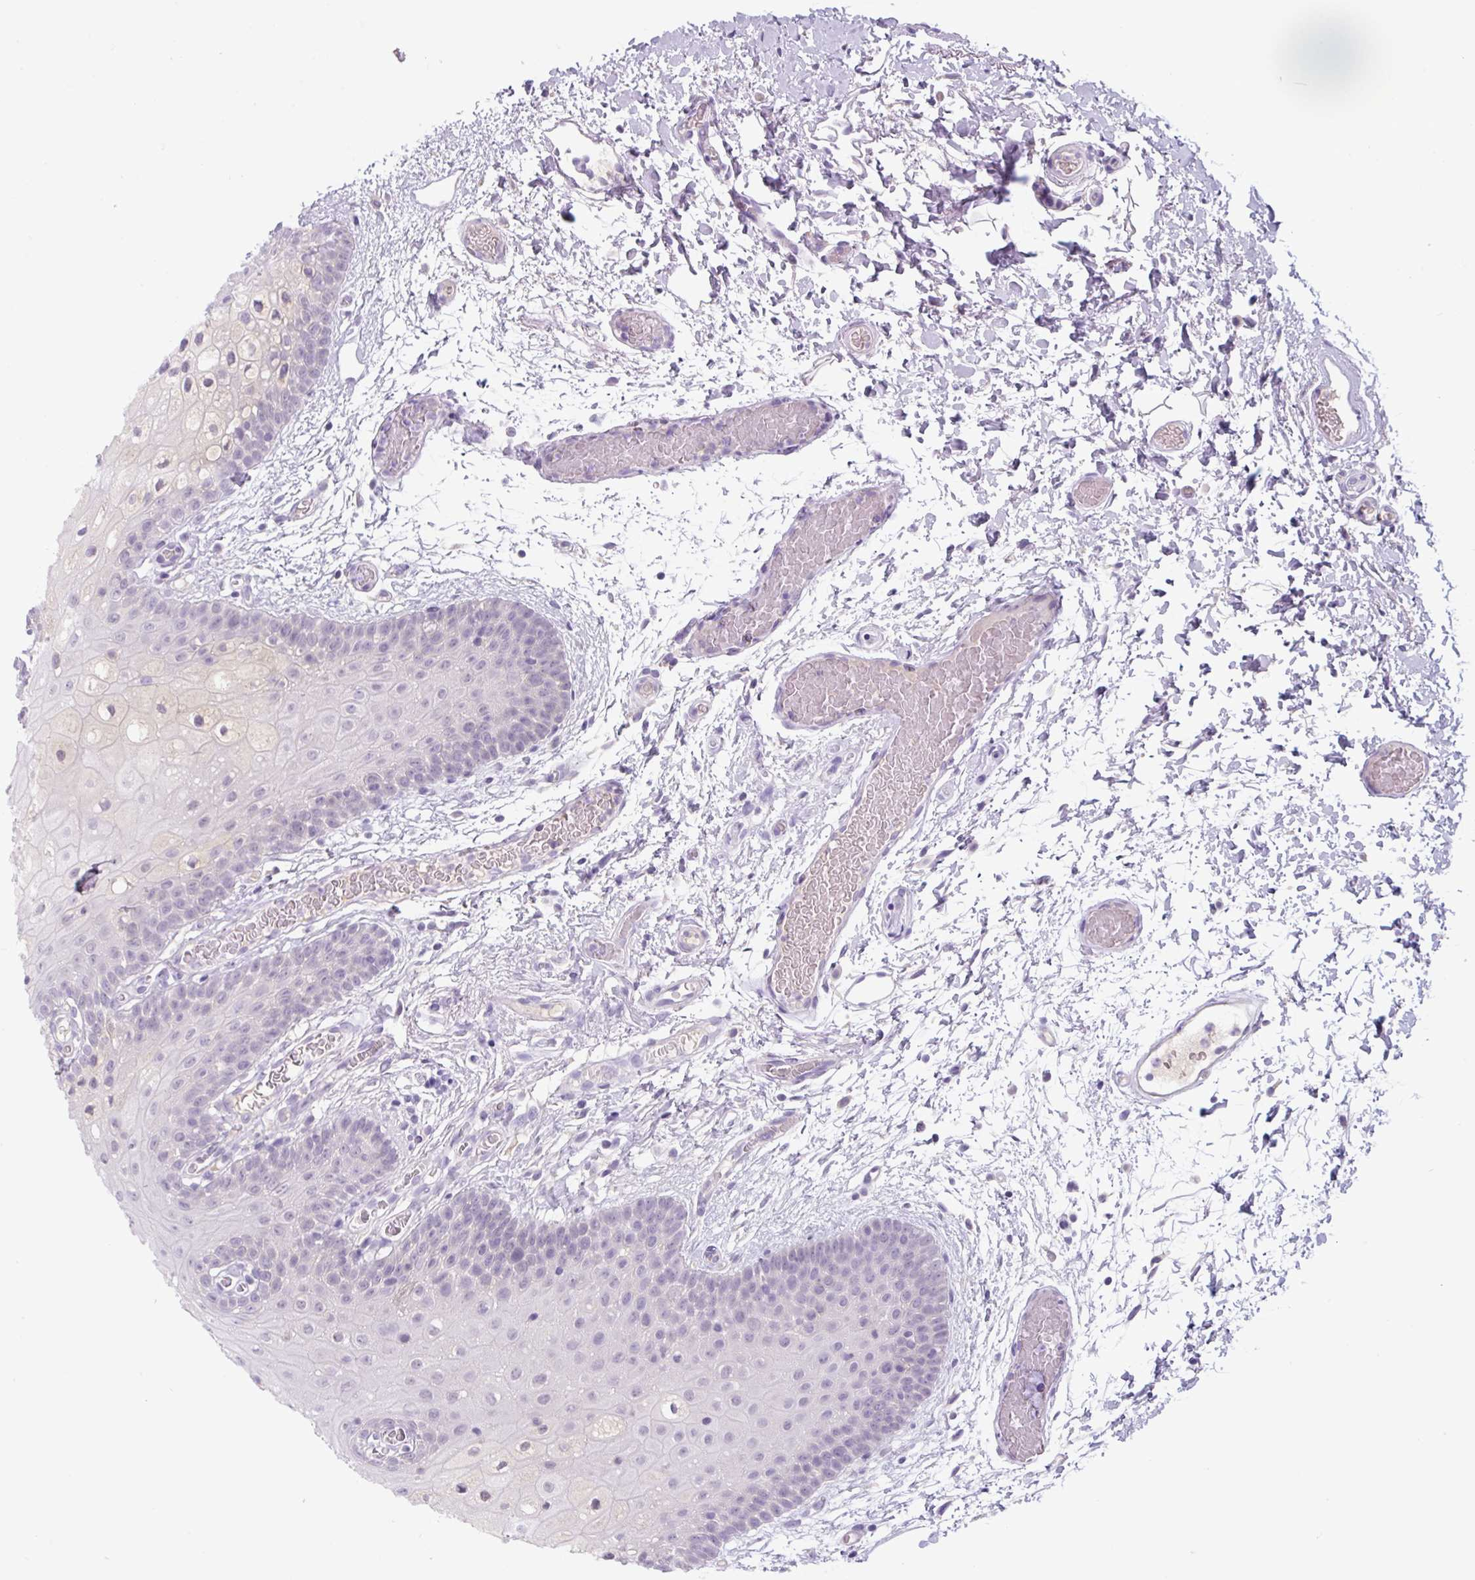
{"staining": {"intensity": "negative", "quantity": "none", "location": "none"}, "tissue": "oral mucosa", "cell_type": "Squamous epithelial cells", "image_type": "normal", "snomed": [{"axis": "morphology", "description": "Normal tissue, NOS"}, {"axis": "morphology", "description": "Squamous cell carcinoma, NOS"}, {"axis": "topography", "description": "Oral tissue"}, {"axis": "topography", "description": "Tounge, NOS"}, {"axis": "topography", "description": "Head-Neck"}], "caption": "Micrograph shows no protein positivity in squamous epithelial cells of unremarkable oral mucosa.", "gene": "FZD5", "patient": {"sex": "male", "age": 76}}